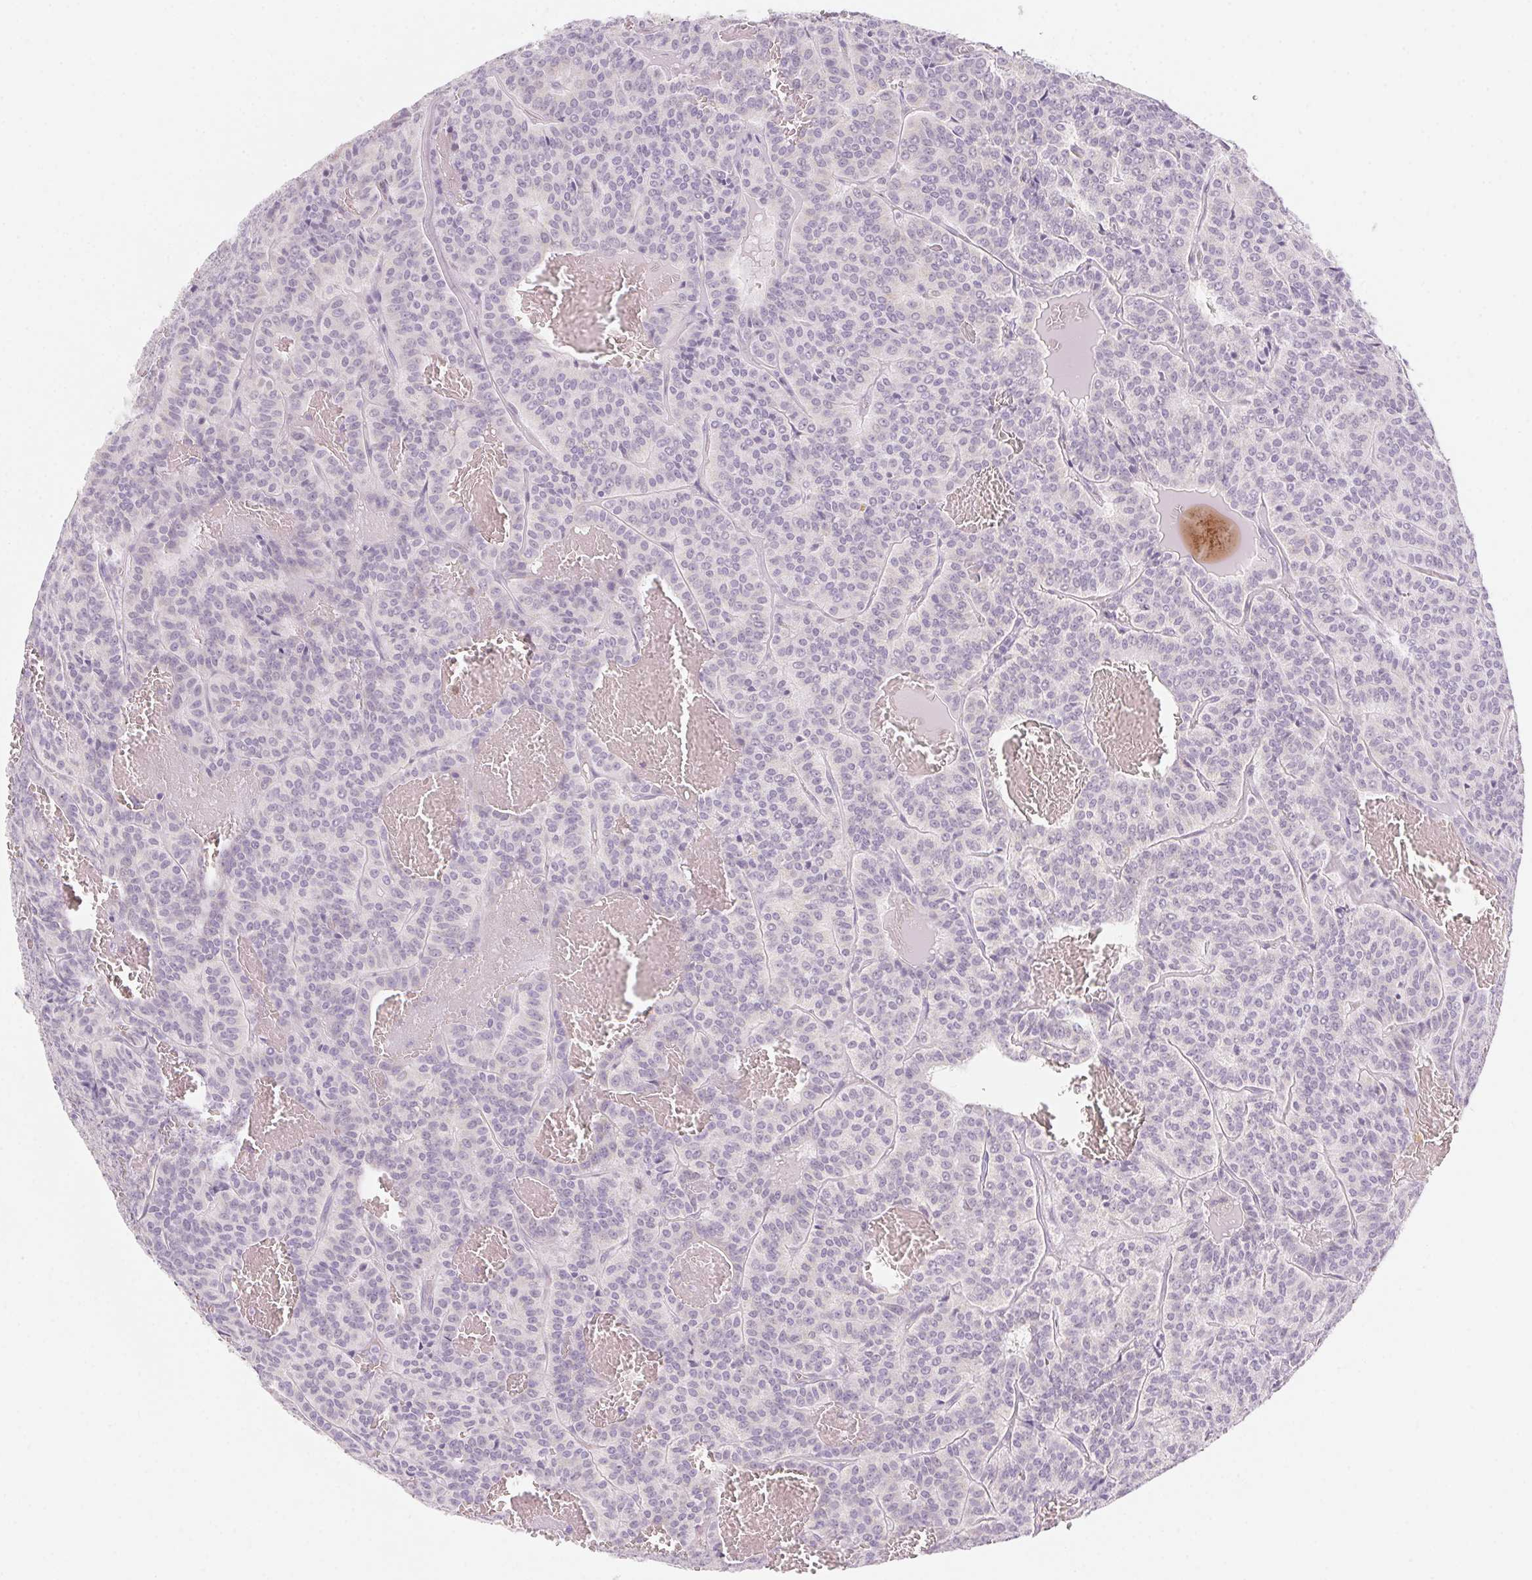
{"staining": {"intensity": "negative", "quantity": "none", "location": "none"}, "tissue": "carcinoid", "cell_type": "Tumor cells", "image_type": "cancer", "snomed": [{"axis": "morphology", "description": "Carcinoid, malignant, NOS"}, {"axis": "topography", "description": "Lung"}], "caption": "This image is of carcinoid stained with IHC to label a protein in brown with the nuclei are counter-stained blue. There is no staining in tumor cells.", "gene": "PRPH", "patient": {"sex": "male", "age": 70}}